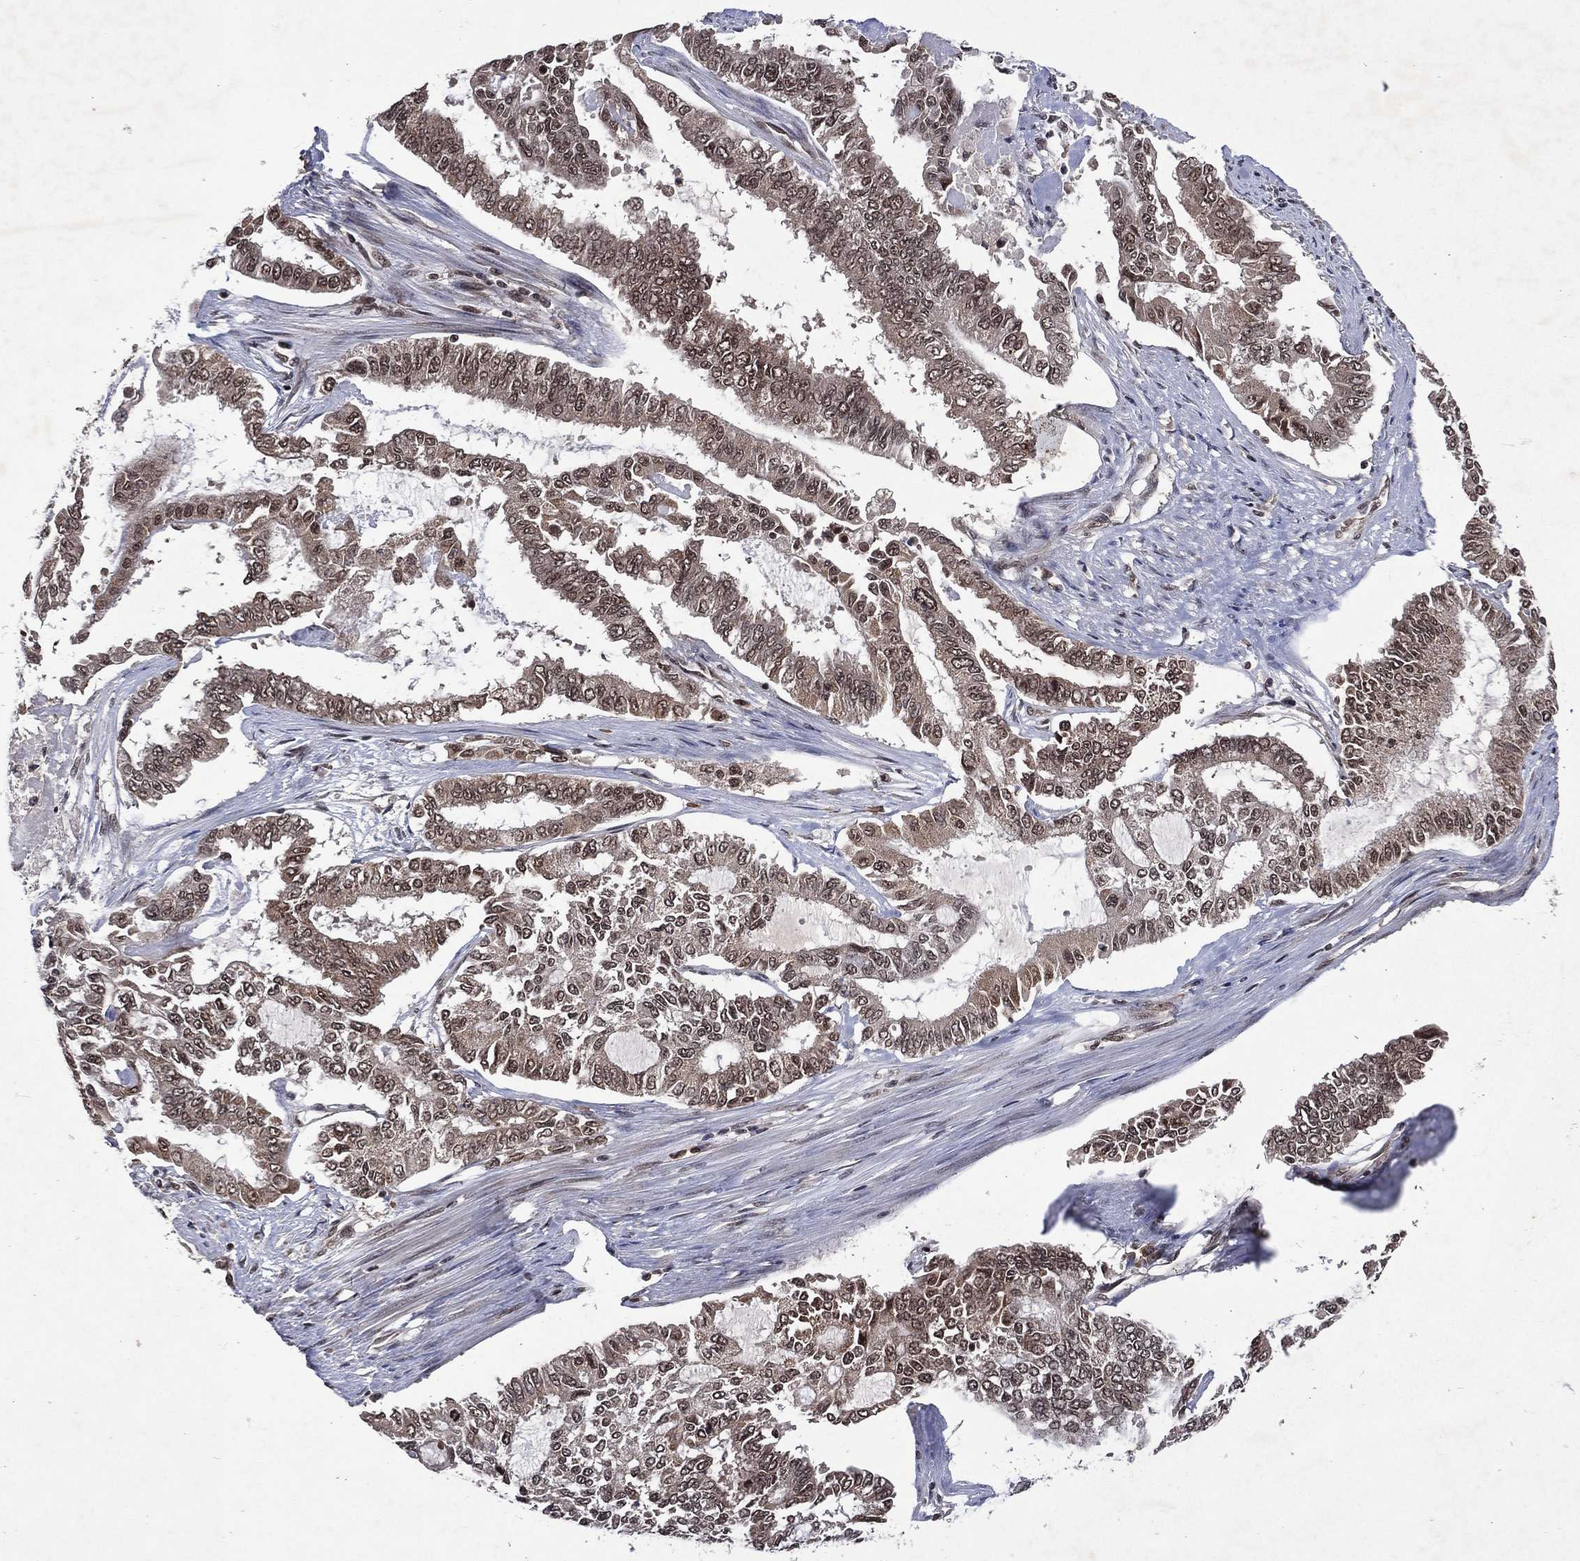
{"staining": {"intensity": "weak", "quantity": "25%-75%", "location": "cytoplasmic/membranous,nuclear"}, "tissue": "endometrial cancer", "cell_type": "Tumor cells", "image_type": "cancer", "snomed": [{"axis": "morphology", "description": "Adenocarcinoma, NOS"}, {"axis": "topography", "description": "Uterus"}], "caption": "Weak cytoplasmic/membranous and nuclear positivity for a protein is present in approximately 25%-75% of tumor cells of endometrial adenocarcinoma using IHC.", "gene": "DMAP1", "patient": {"sex": "female", "age": 59}}